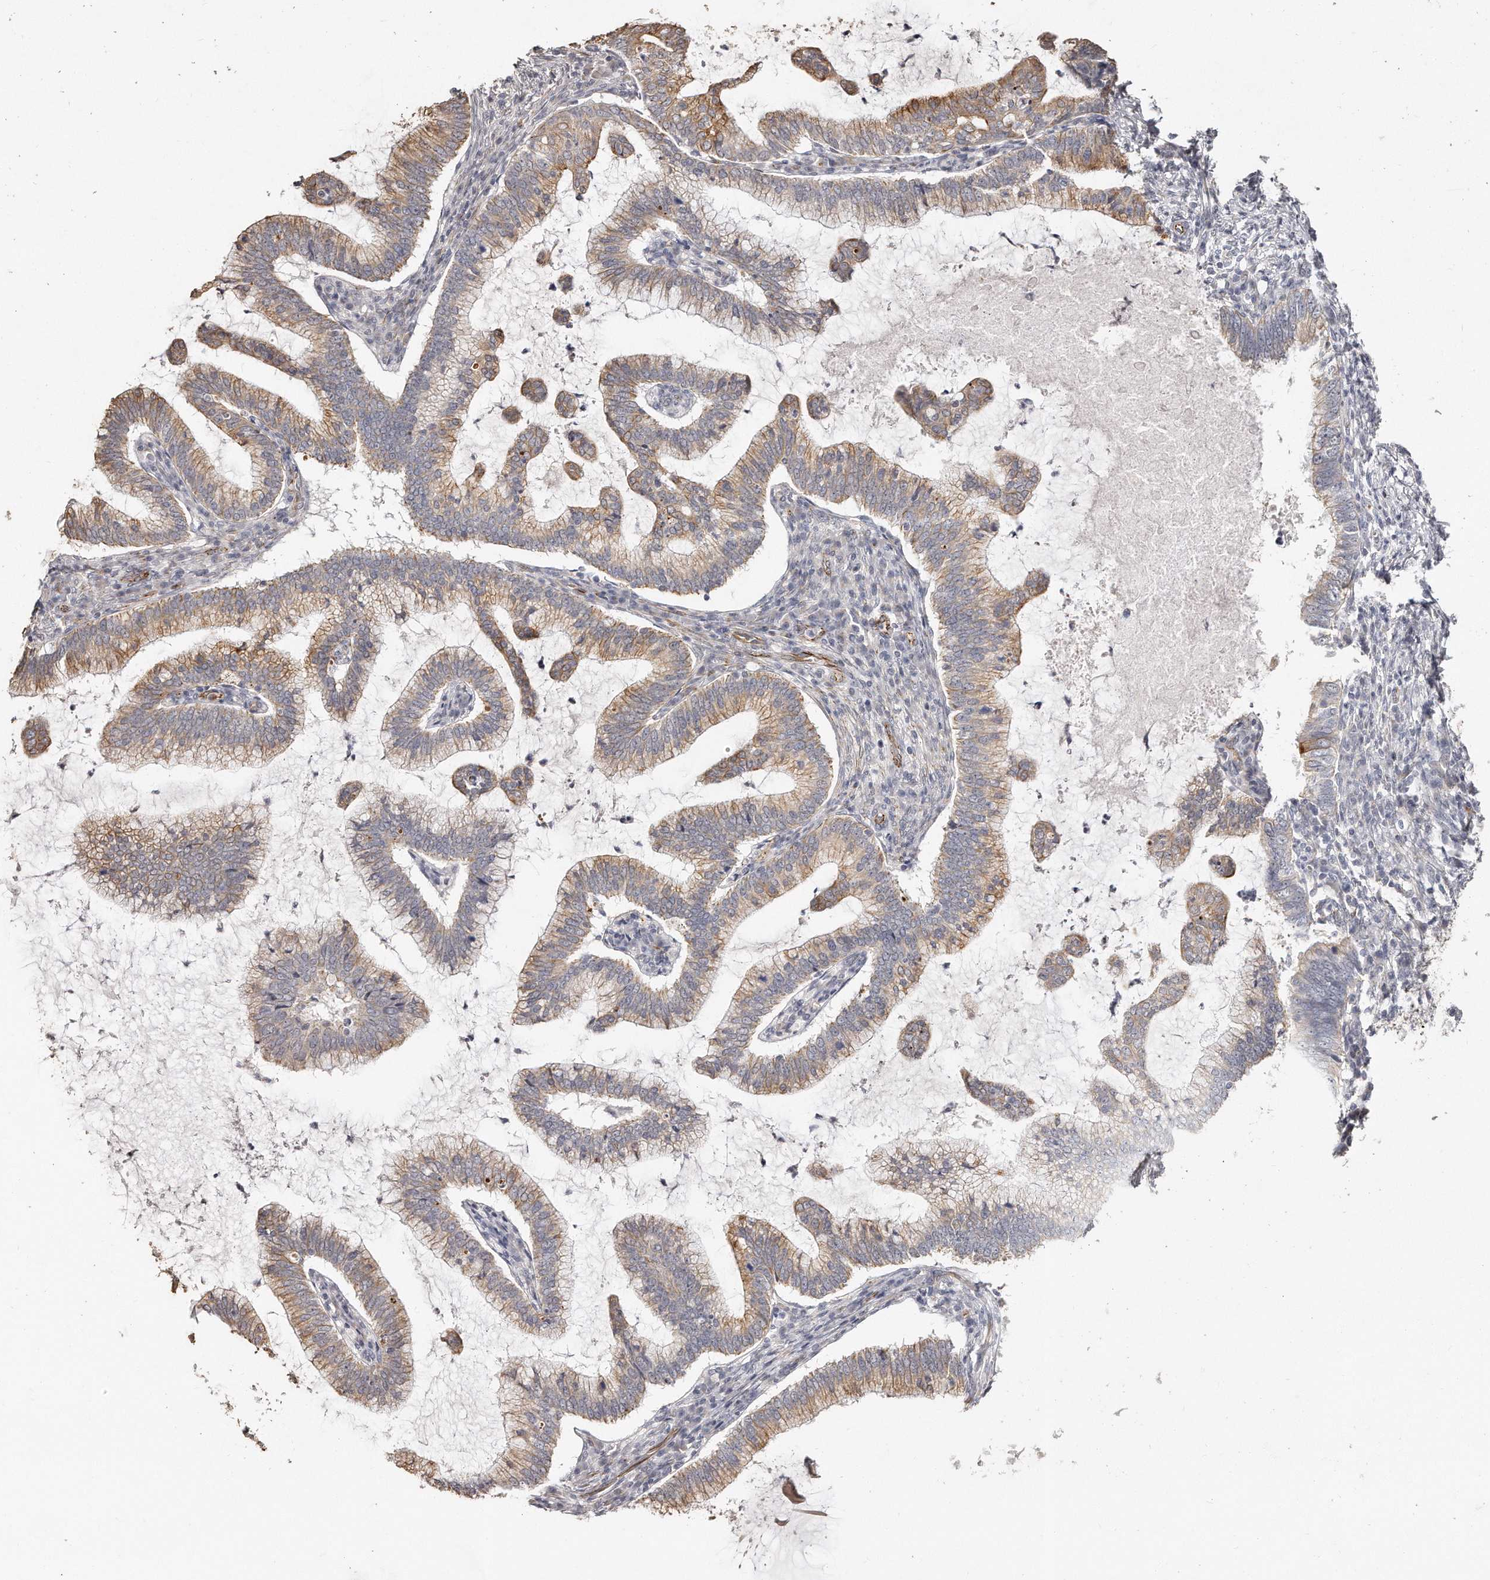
{"staining": {"intensity": "weak", "quantity": ">75%", "location": "cytoplasmic/membranous"}, "tissue": "cervical cancer", "cell_type": "Tumor cells", "image_type": "cancer", "snomed": [{"axis": "morphology", "description": "Adenocarcinoma, NOS"}, {"axis": "topography", "description": "Cervix"}], "caption": "Cervical cancer stained with a brown dye exhibits weak cytoplasmic/membranous positive staining in approximately >75% of tumor cells.", "gene": "ZYG11A", "patient": {"sex": "female", "age": 36}}